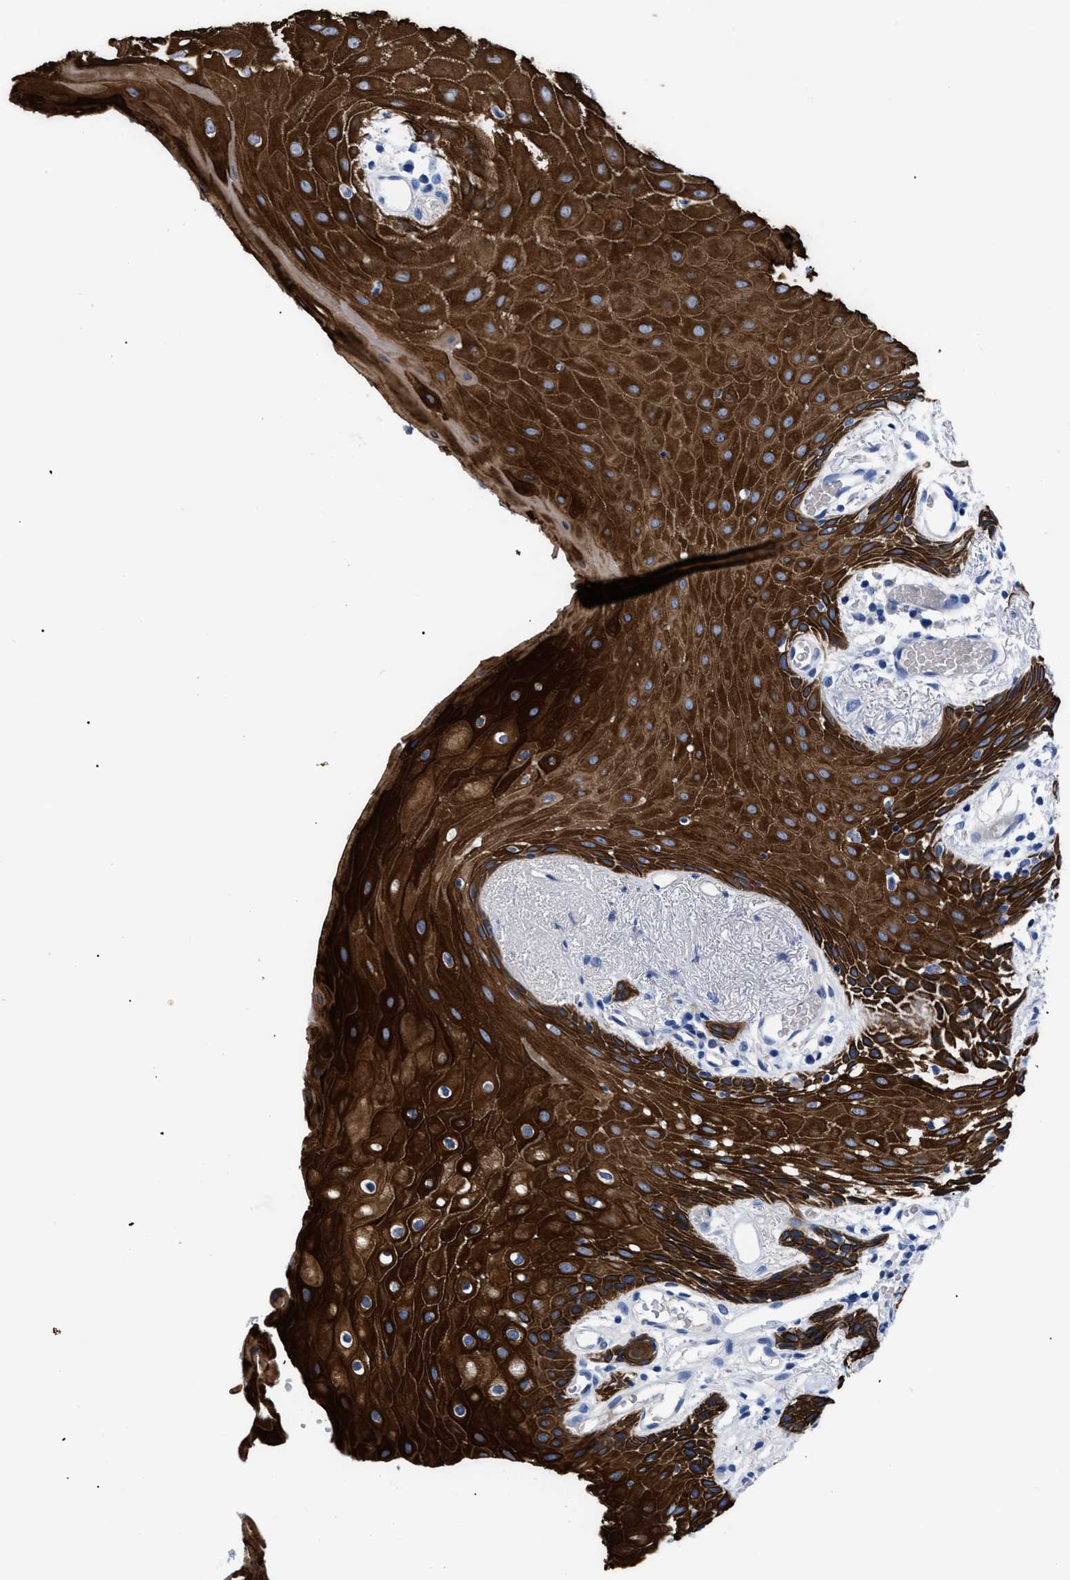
{"staining": {"intensity": "strong", "quantity": ">75%", "location": "cytoplasmic/membranous"}, "tissue": "oral mucosa", "cell_type": "Squamous epithelial cells", "image_type": "normal", "snomed": [{"axis": "morphology", "description": "Normal tissue, NOS"}, {"axis": "morphology", "description": "Squamous cell carcinoma, NOS"}, {"axis": "topography", "description": "Oral tissue"}, {"axis": "topography", "description": "Salivary gland"}, {"axis": "topography", "description": "Head-Neck"}], "caption": "Brown immunohistochemical staining in benign human oral mucosa shows strong cytoplasmic/membranous staining in about >75% of squamous epithelial cells.", "gene": "TMEM68", "patient": {"sex": "female", "age": 62}}